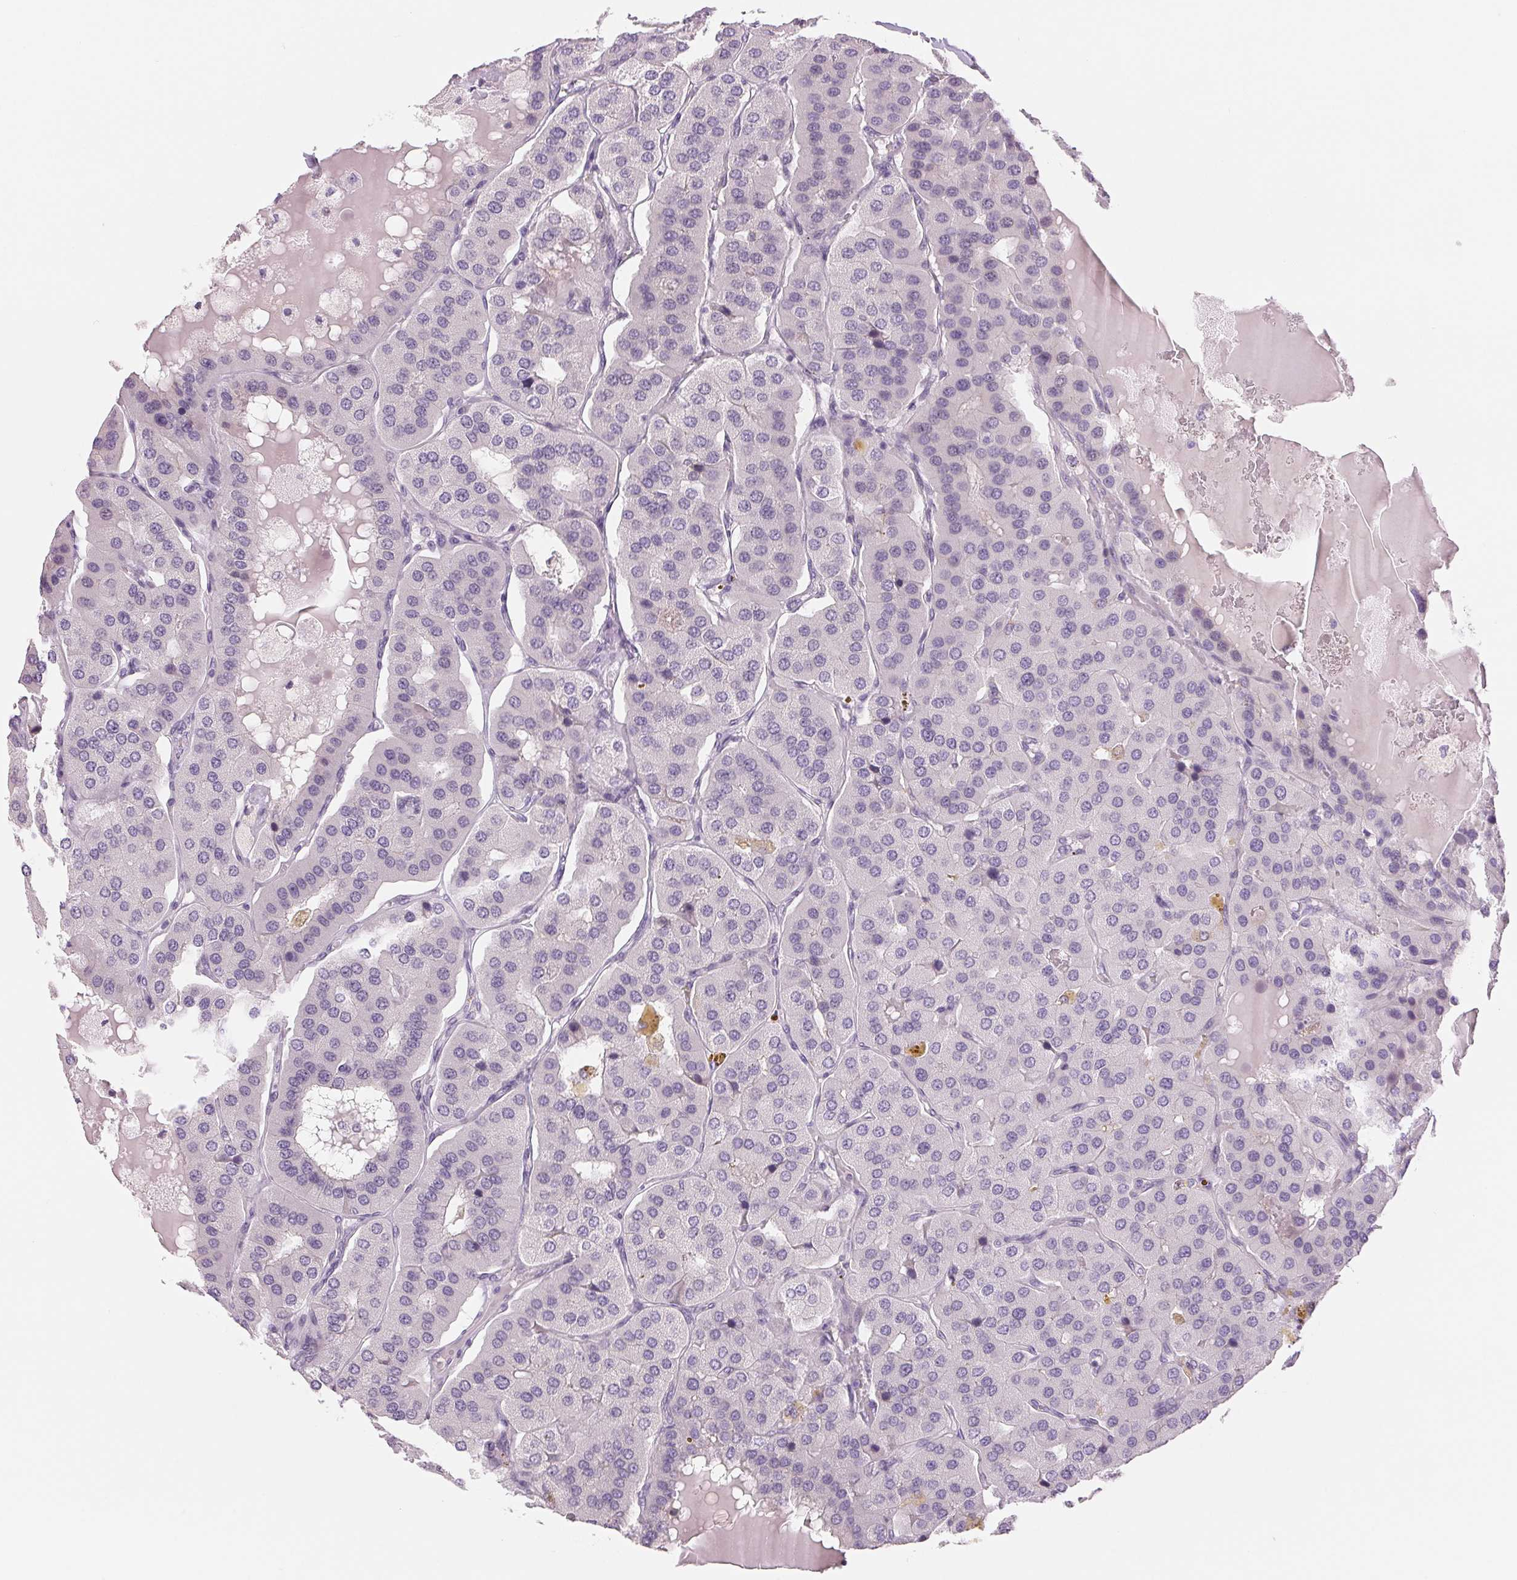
{"staining": {"intensity": "negative", "quantity": "none", "location": "none"}, "tissue": "parathyroid gland", "cell_type": "Glandular cells", "image_type": "normal", "snomed": [{"axis": "morphology", "description": "Normal tissue, NOS"}, {"axis": "morphology", "description": "Adenoma, NOS"}, {"axis": "topography", "description": "Parathyroid gland"}], "caption": "The photomicrograph reveals no significant staining in glandular cells of parathyroid gland.", "gene": "CCDC168", "patient": {"sex": "female", "age": 86}}